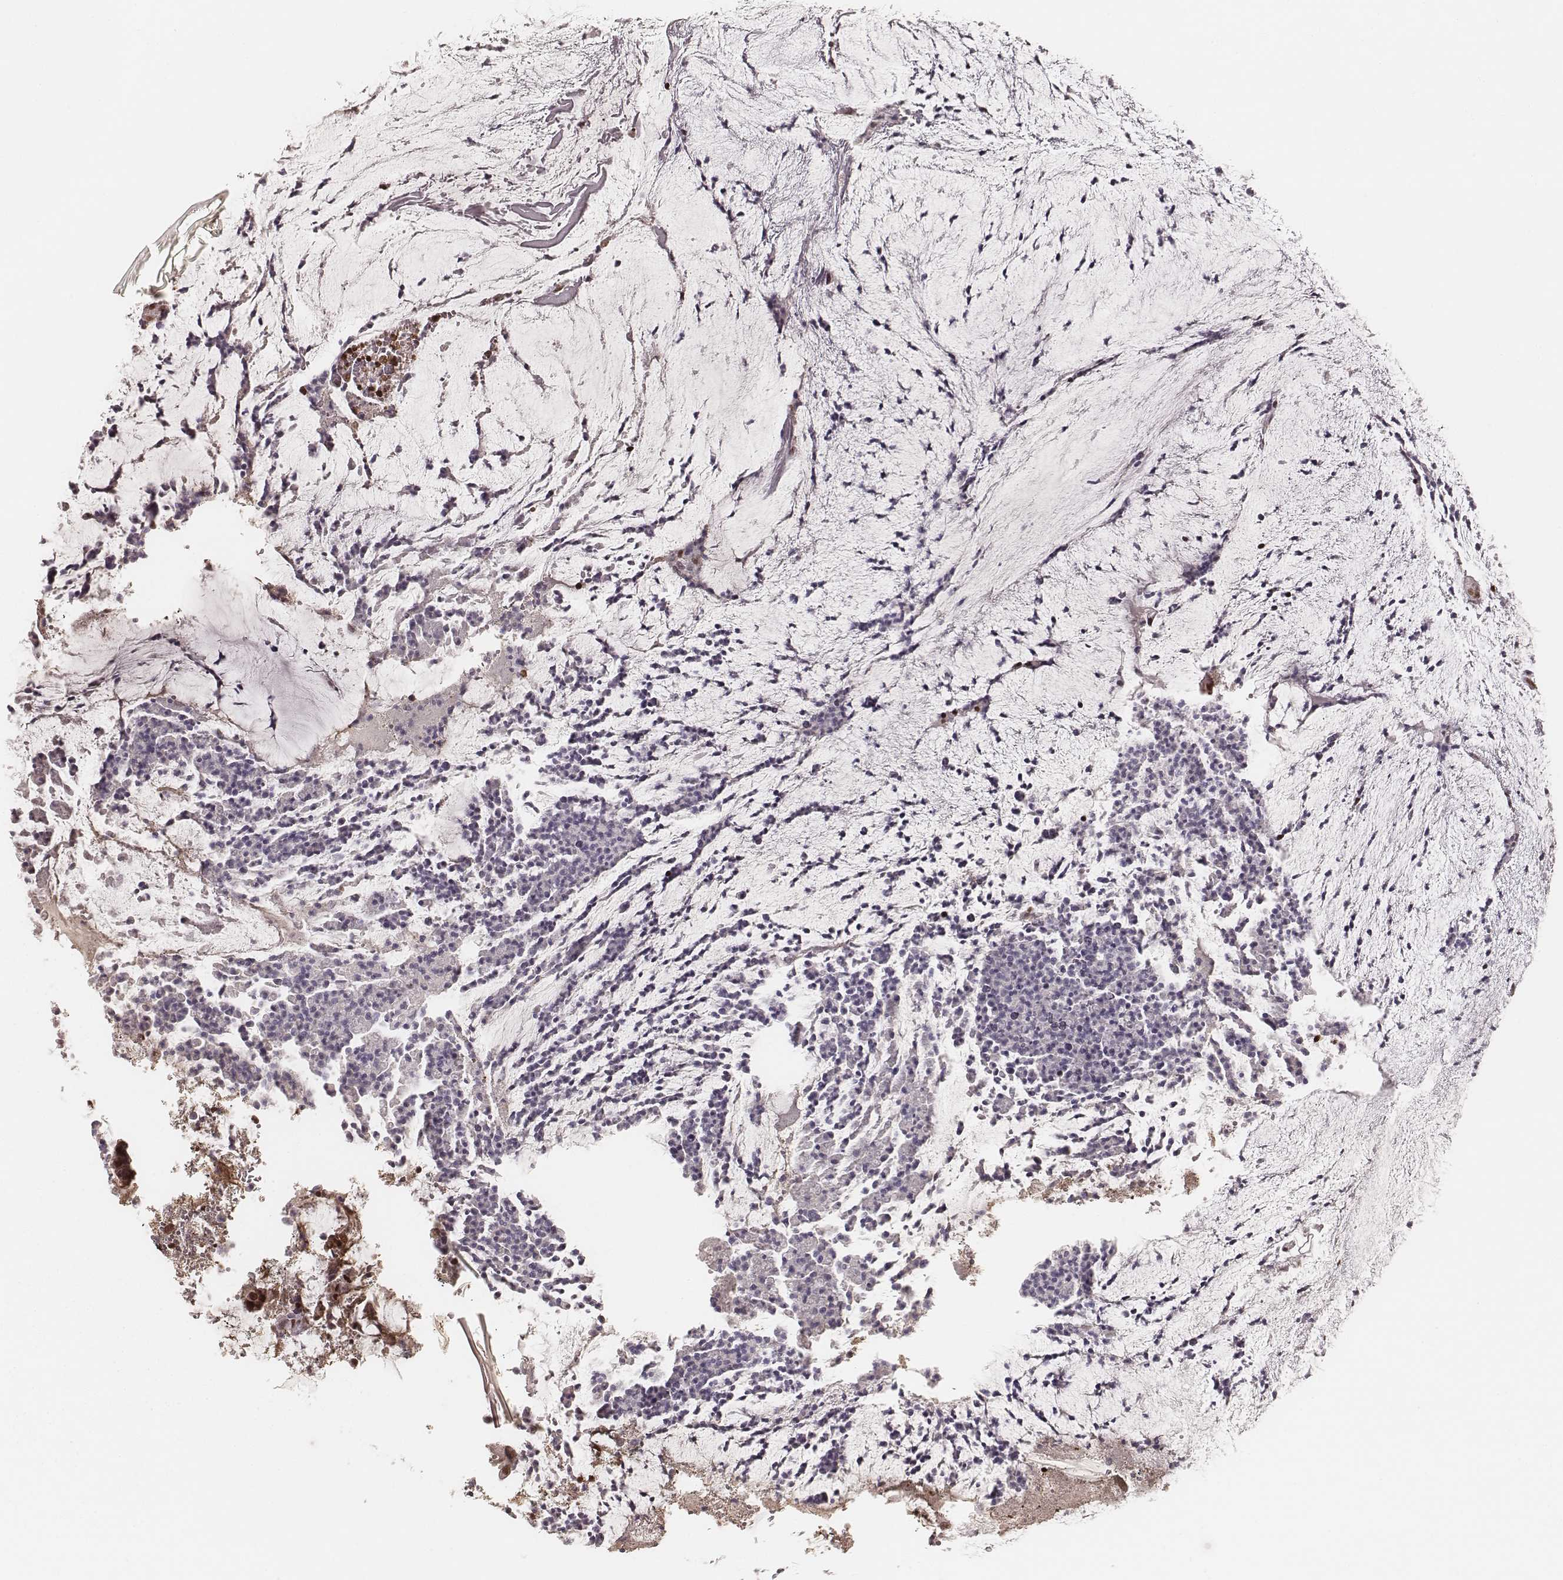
{"staining": {"intensity": "strong", "quantity": ">75%", "location": "nuclear"}, "tissue": "colorectal cancer", "cell_type": "Tumor cells", "image_type": "cancer", "snomed": [{"axis": "morphology", "description": "Adenocarcinoma, NOS"}, {"axis": "topography", "description": "Colon"}], "caption": "Immunohistochemistry (IHC) of colorectal cancer demonstrates high levels of strong nuclear staining in approximately >75% of tumor cells.", "gene": "PARP1", "patient": {"sex": "female", "age": 43}}